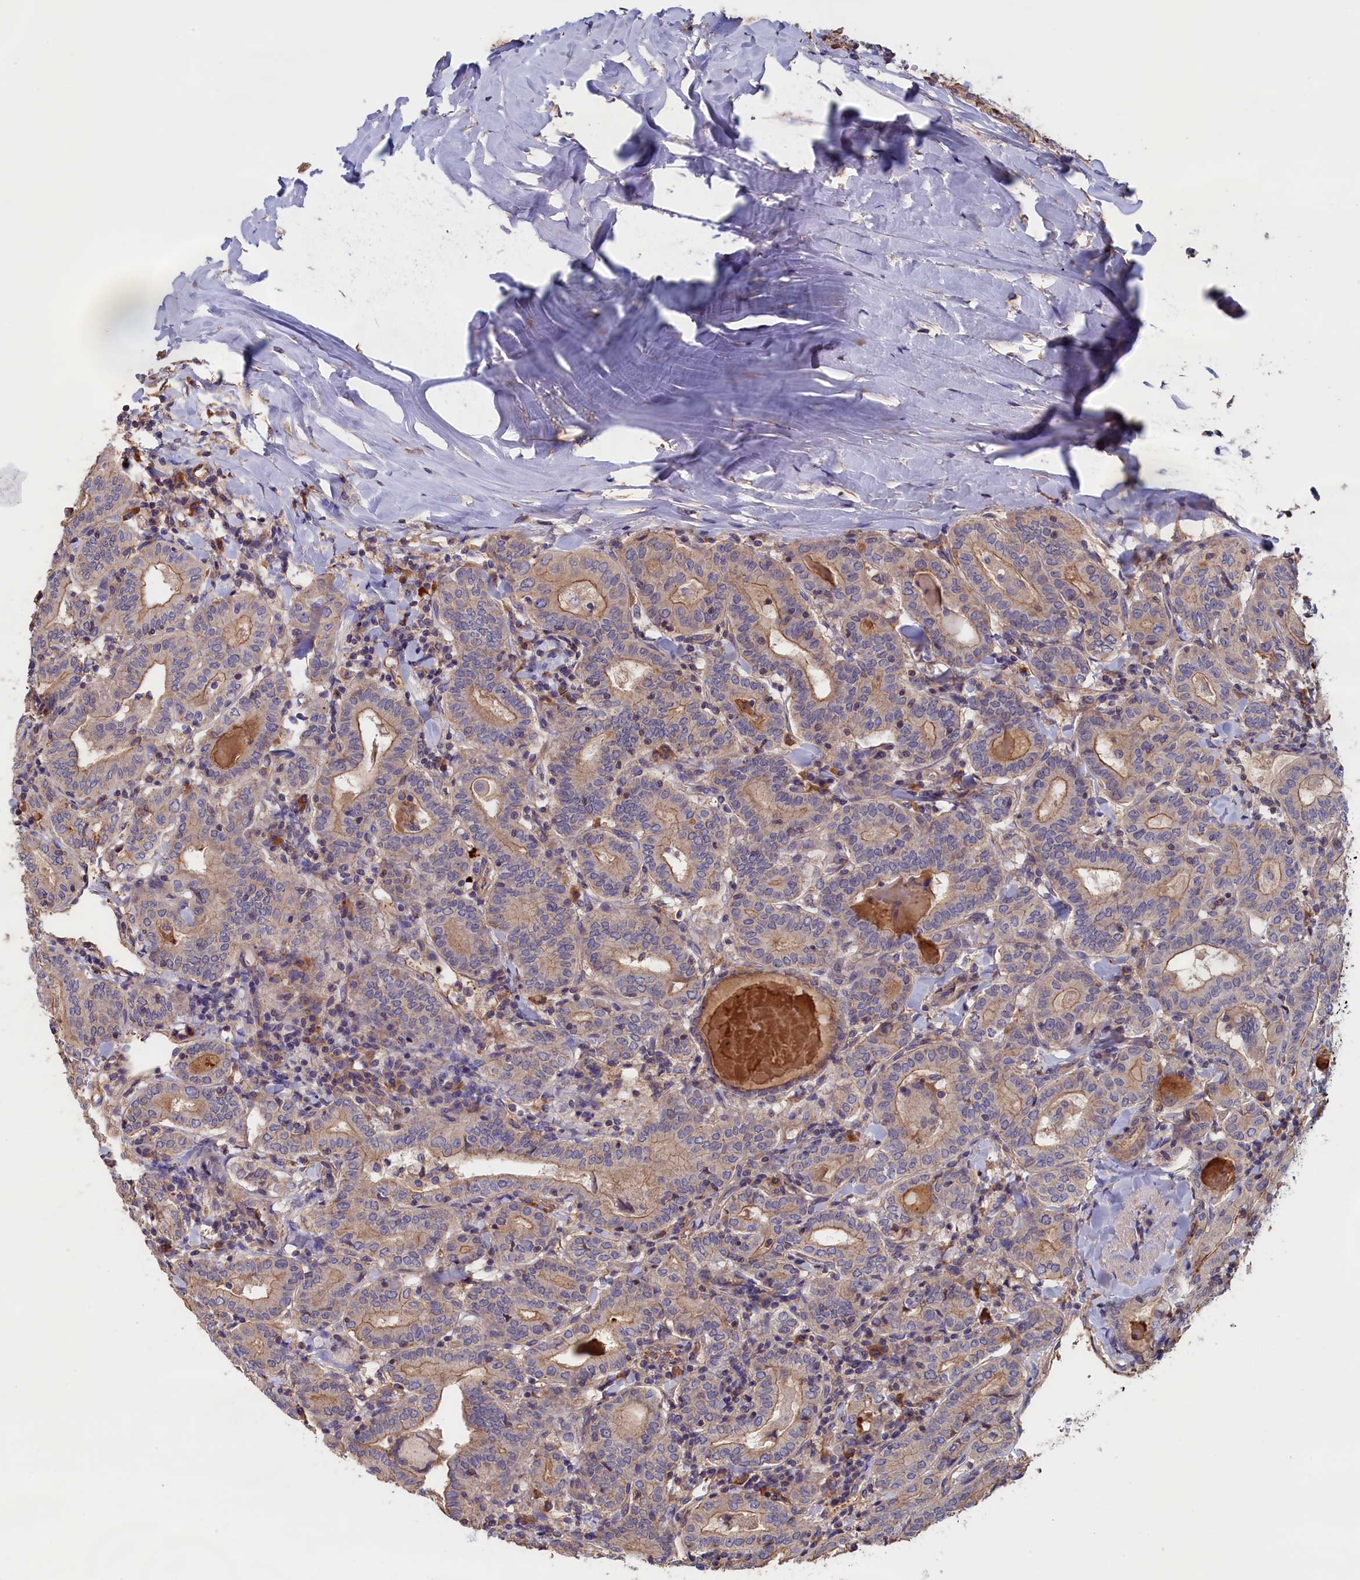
{"staining": {"intensity": "moderate", "quantity": "25%-75%", "location": "cytoplasmic/membranous"}, "tissue": "thyroid cancer", "cell_type": "Tumor cells", "image_type": "cancer", "snomed": [{"axis": "morphology", "description": "Papillary adenocarcinoma, NOS"}, {"axis": "topography", "description": "Thyroid gland"}], "caption": "Immunohistochemical staining of human thyroid papillary adenocarcinoma demonstrates medium levels of moderate cytoplasmic/membranous positivity in about 25%-75% of tumor cells.", "gene": "ANKRD2", "patient": {"sex": "female", "age": 72}}